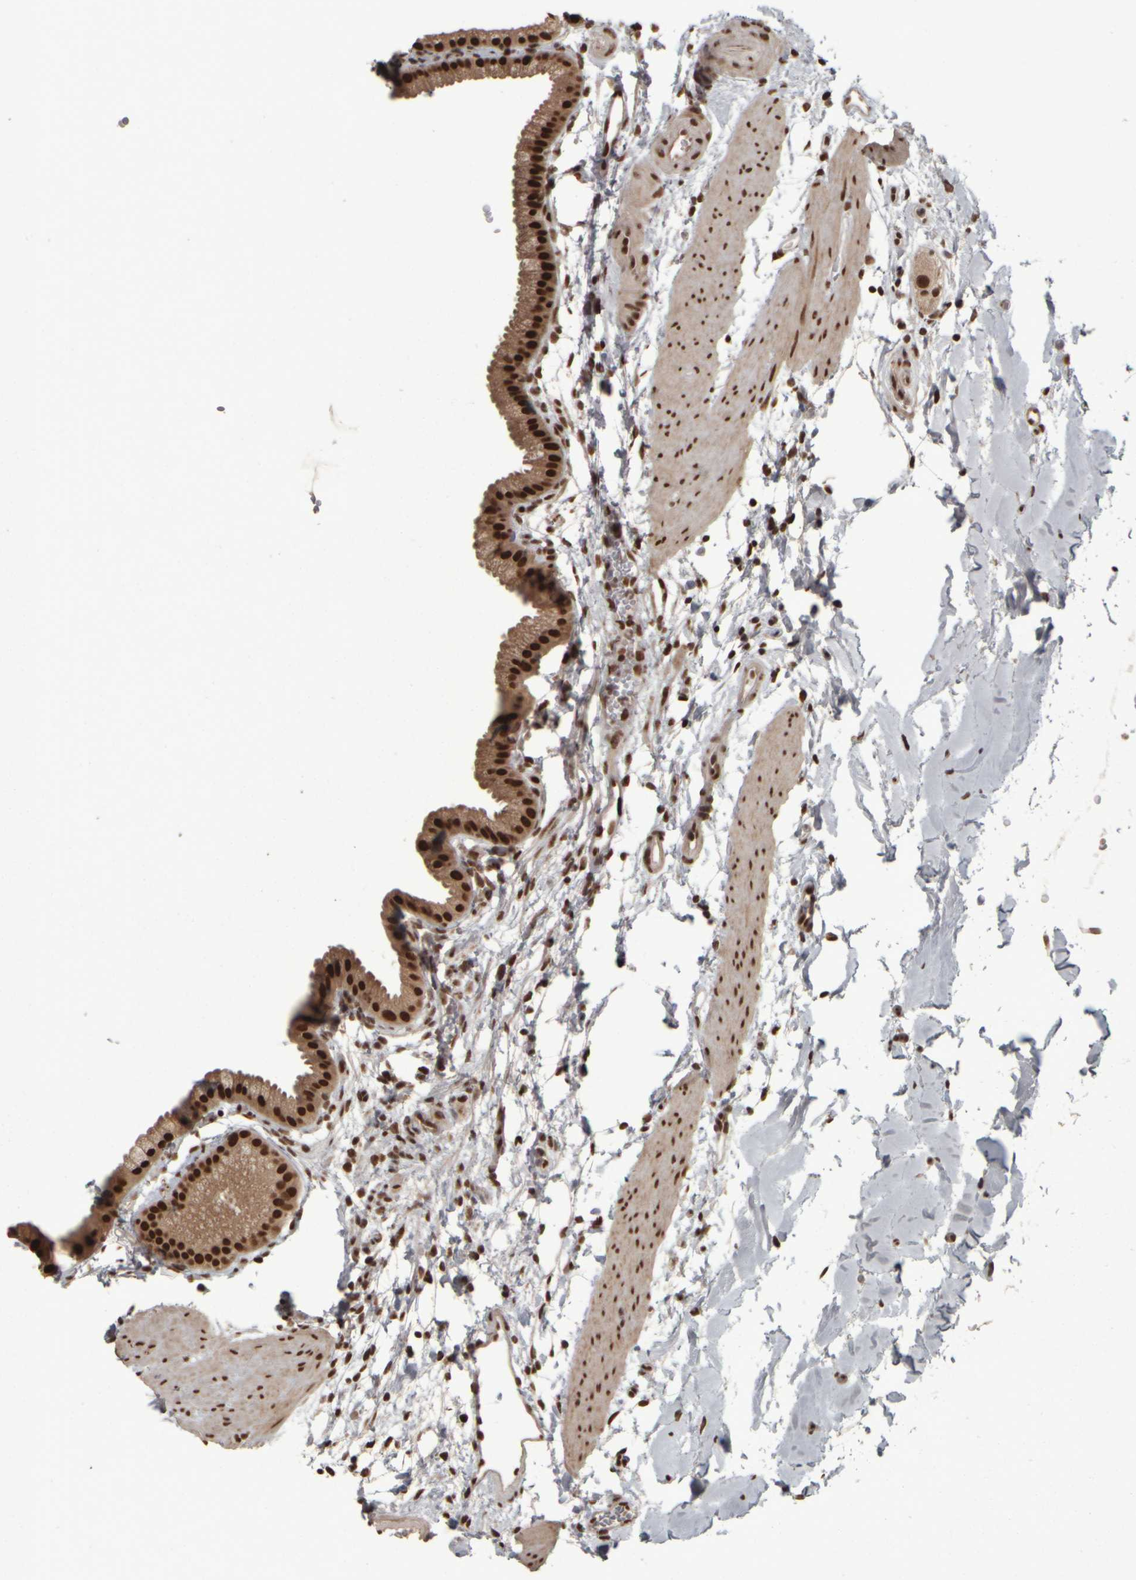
{"staining": {"intensity": "strong", "quantity": ">75%", "location": "nuclear"}, "tissue": "gallbladder", "cell_type": "Glandular cells", "image_type": "normal", "snomed": [{"axis": "morphology", "description": "Normal tissue, NOS"}, {"axis": "topography", "description": "Gallbladder"}], "caption": "An image showing strong nuclear staining in about >75% of glandular cells in unremarkable gallbladder, as visualized by brown immunohistochemical staining.", "gene": "ZFHX4", "patient": {"sex": "female", "age": 64}}